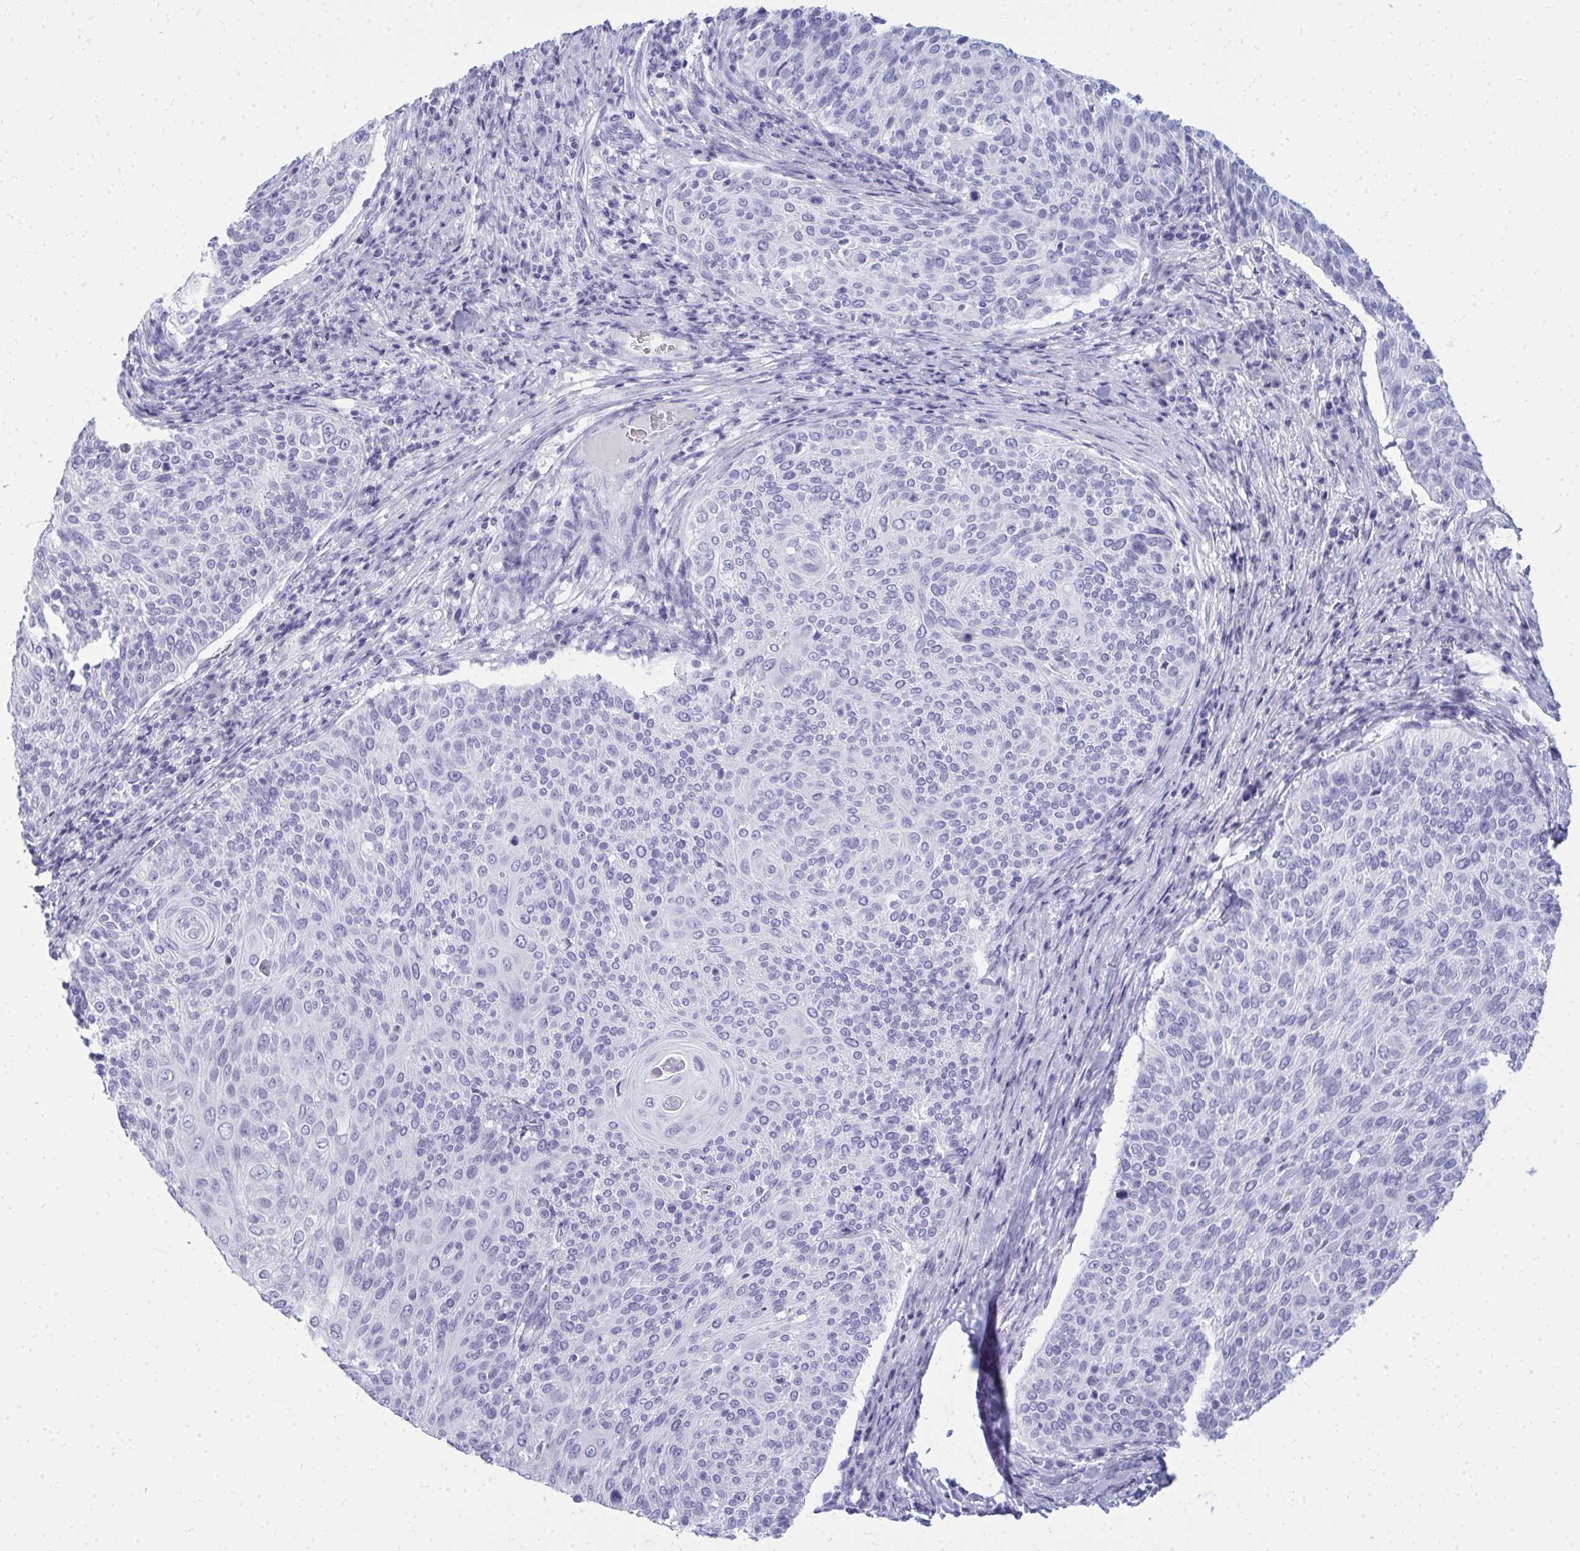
{"staining": {"intensity": "negative", "quantity": "none", "location": "none"}, "tissue": "cervical cancer", "cell_type": "Tumor cells", "image_type": "cancer", "snomed": [{"axis": "morphology", "description": "Squamous cell carcinoma, NOS"}, {"axis": "topography", "description": "Cervix"}], "caption": "Immunohistochemistry micrograph of cervical cancer (squamous cell carcinoma) stained for a protein (brown), which demonstrates no expression in tumor cells.", "gene": "QDPR", "patient": {"sex": "female", "age": 31}}